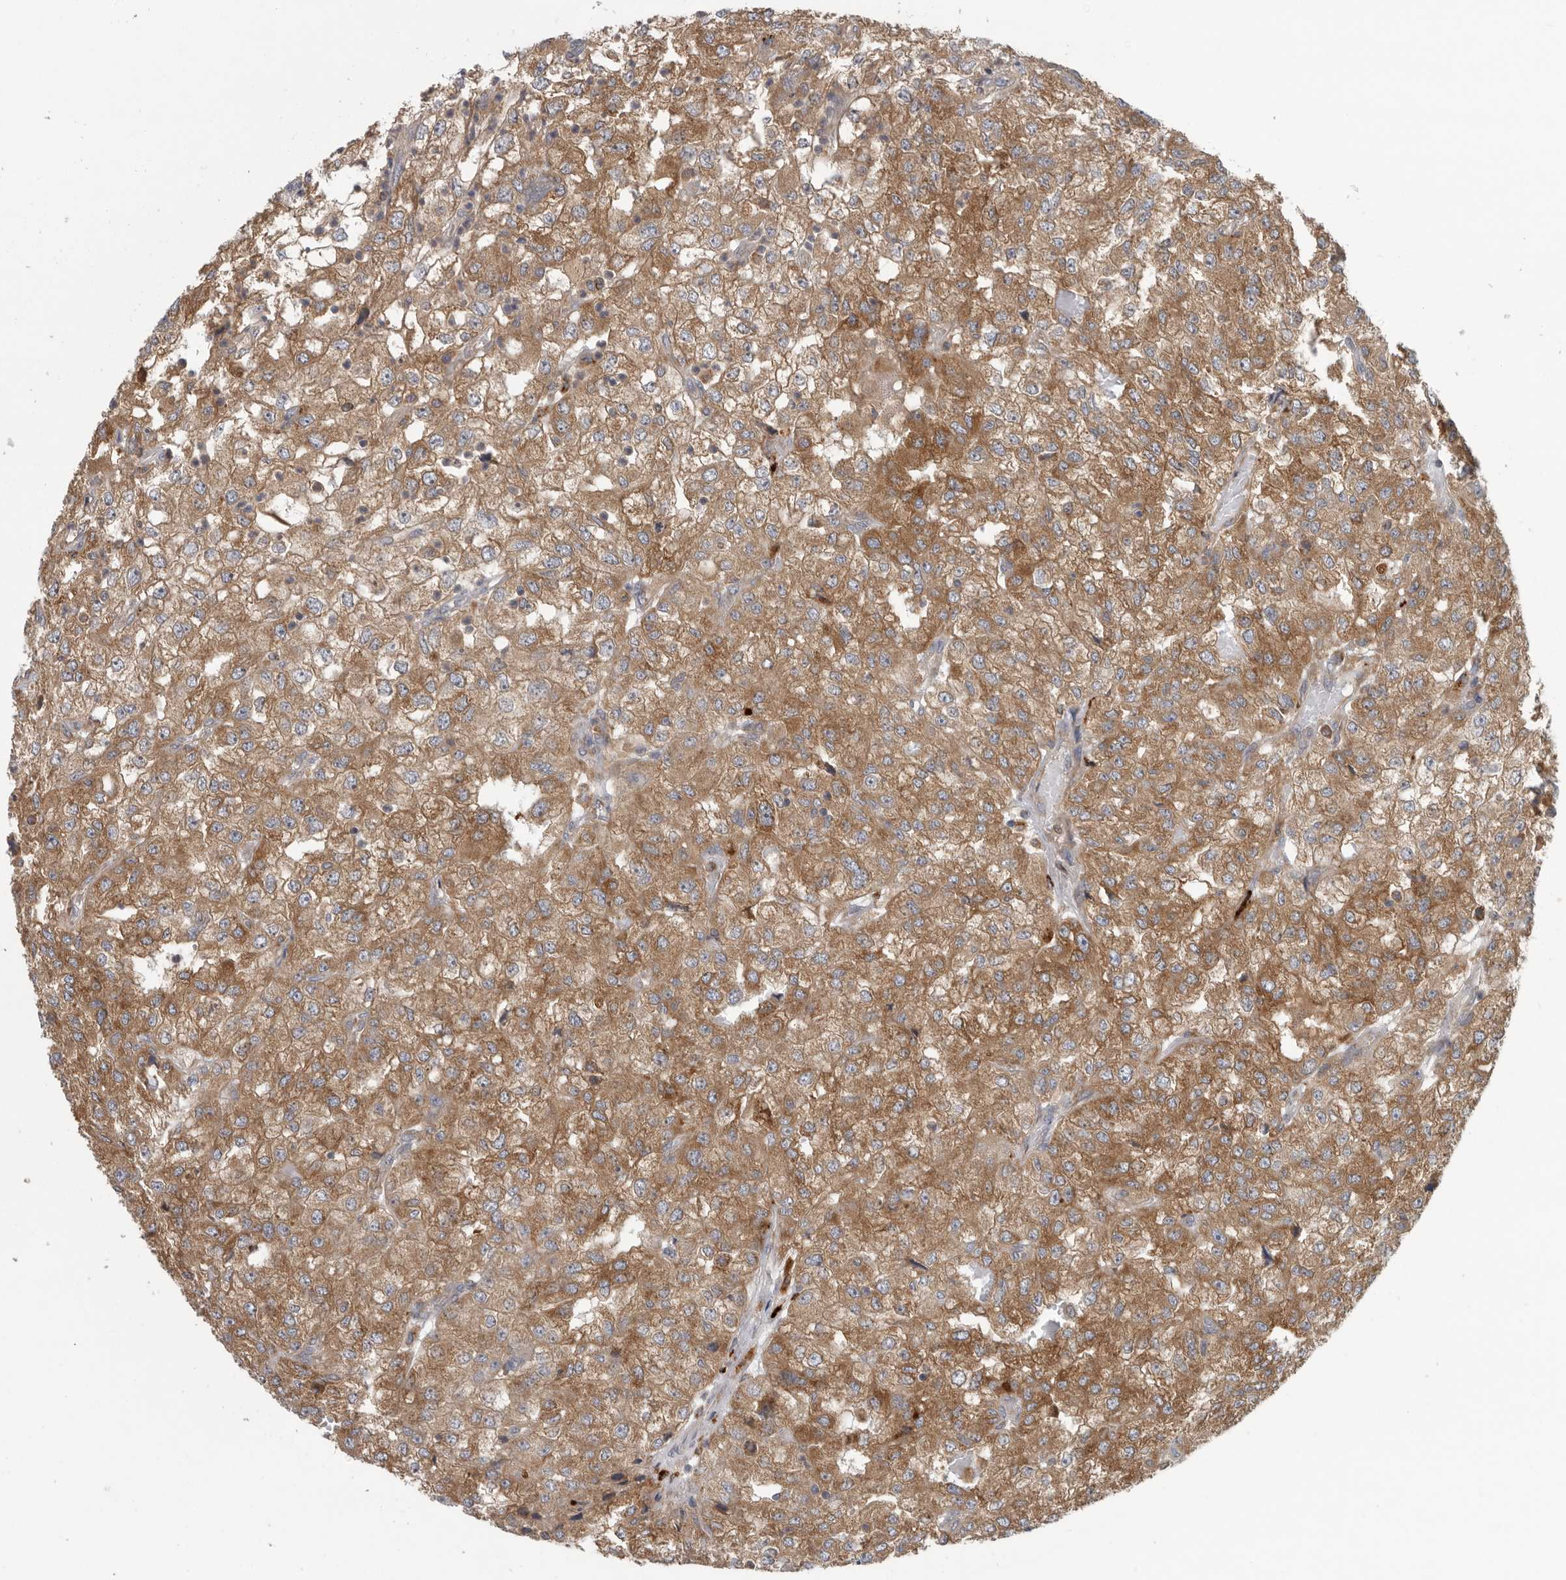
{"staining": {"intensity": "moderate", "quantity": ">75%", "location": "cytoplasmic/membranous"}, "tissue": "renal cancer", "cell_type": "Tumor cells", "image_type": "cancer", "snomed": [{"axis": "morphology", "description": "Adenocarcinoma, NOS"}, {"axis": "topography", "description": "Kidney"}], "caption": "This micrograph exhibits adenocarcinoma (renal) stained with immunohistochemistry to label a protein in brown. The cytoplasmic/membranous of tumor cells show moderate positivity for the protein. Nuclei are counter-stained blue.", "gene": "C1orf109", "patient": {"sex": "female", "age": 54}}